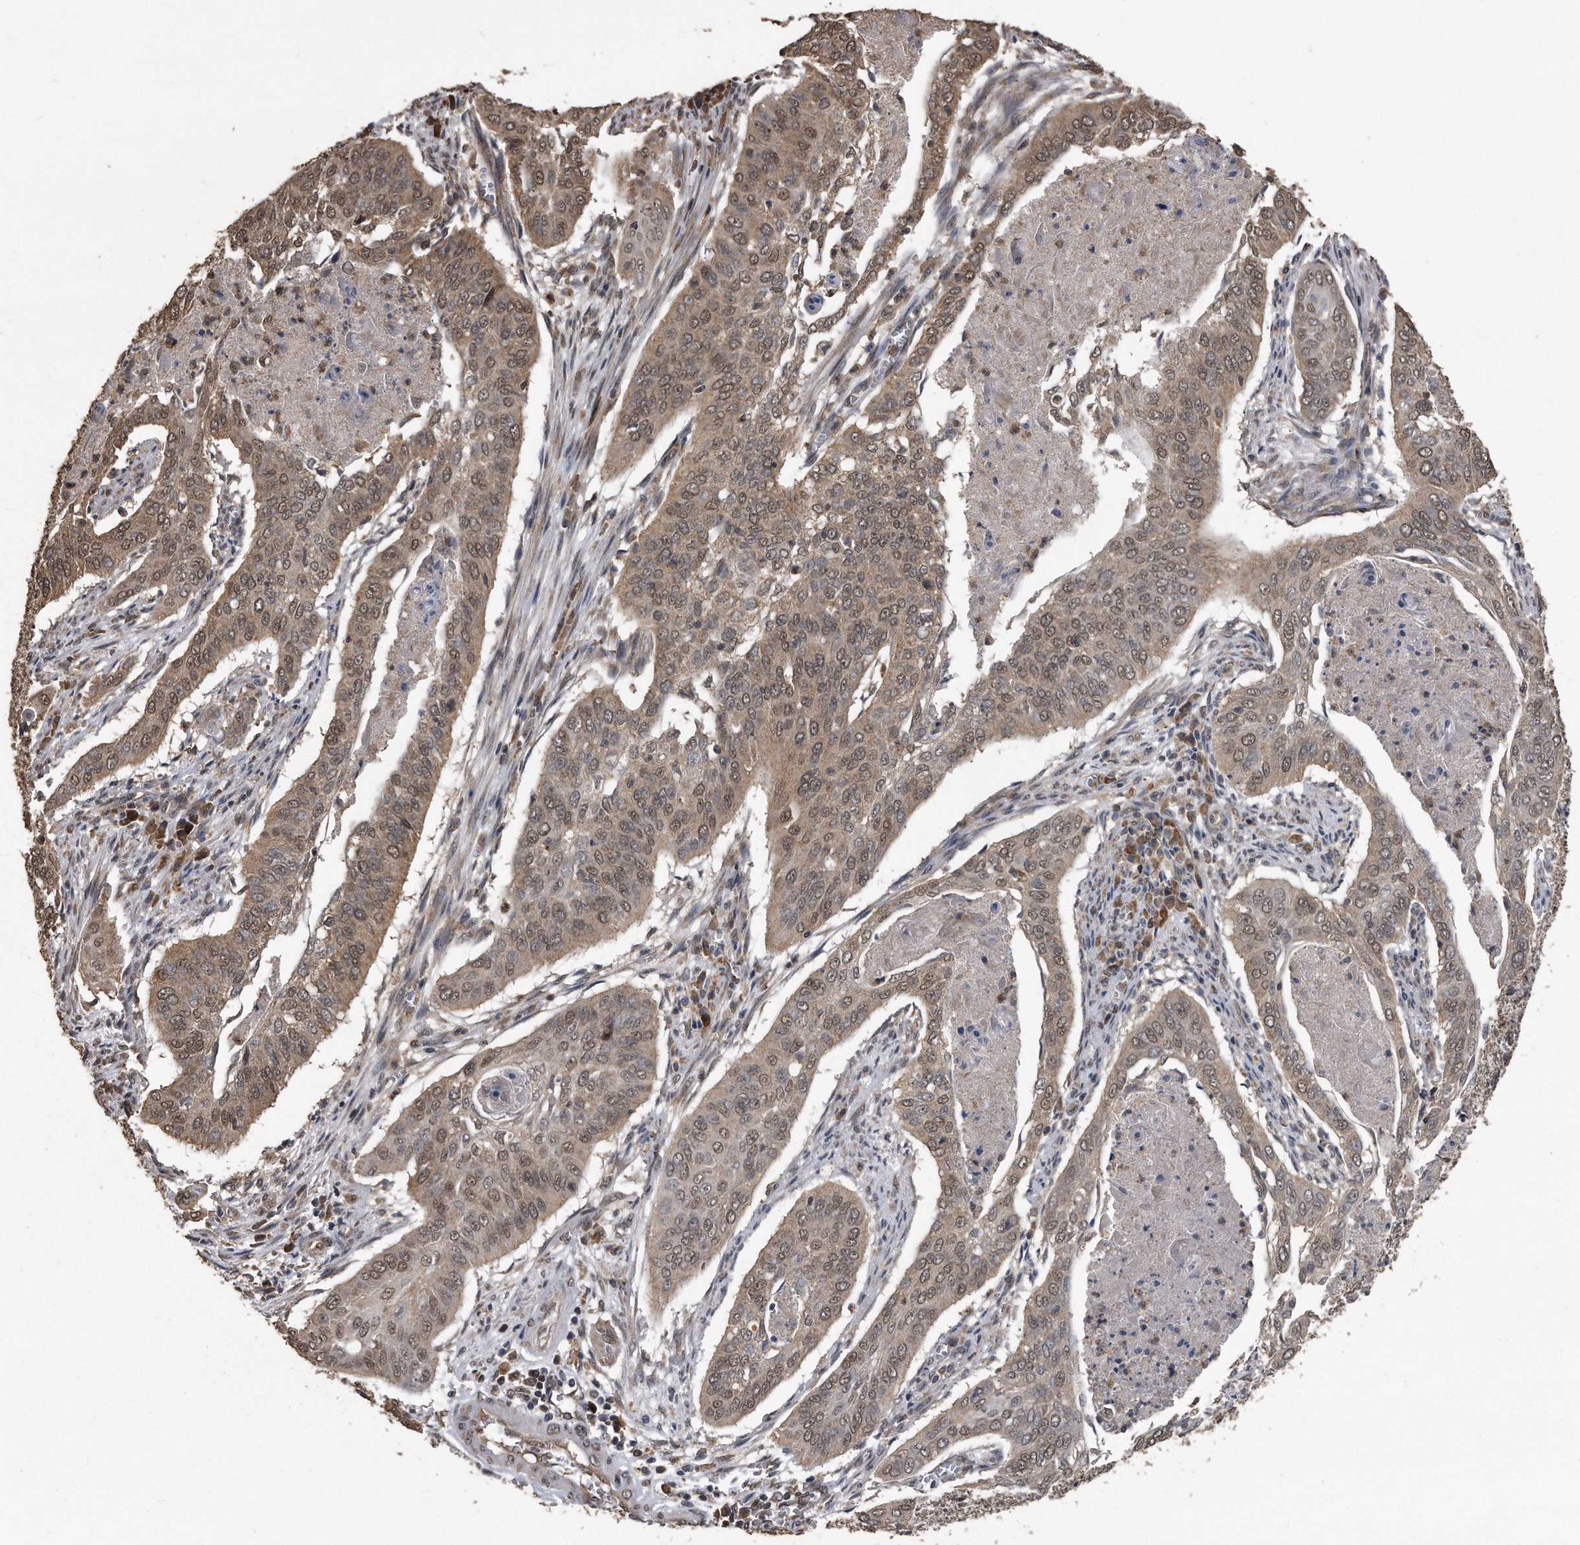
{"staining": {"intensity": "moderate", "quantity": ">75%", "location": "nuclear"}, "tissue": "cervical cancer", "cell_type": "Tumor cells", "image_type": "cancer", "snomed": [{"axis": "morphology", "description": "Squamous cell carcinoma, NOS"}, {"axis": "topography", "description": "Cervix"}], "caption": "Human cervical cancer stained with a brown dye shows moderate nuclear positive staining in approximately >75% of tumor cells.", "gene": "CRYZL1", "patient": {"sex": "female", "age": 39}}